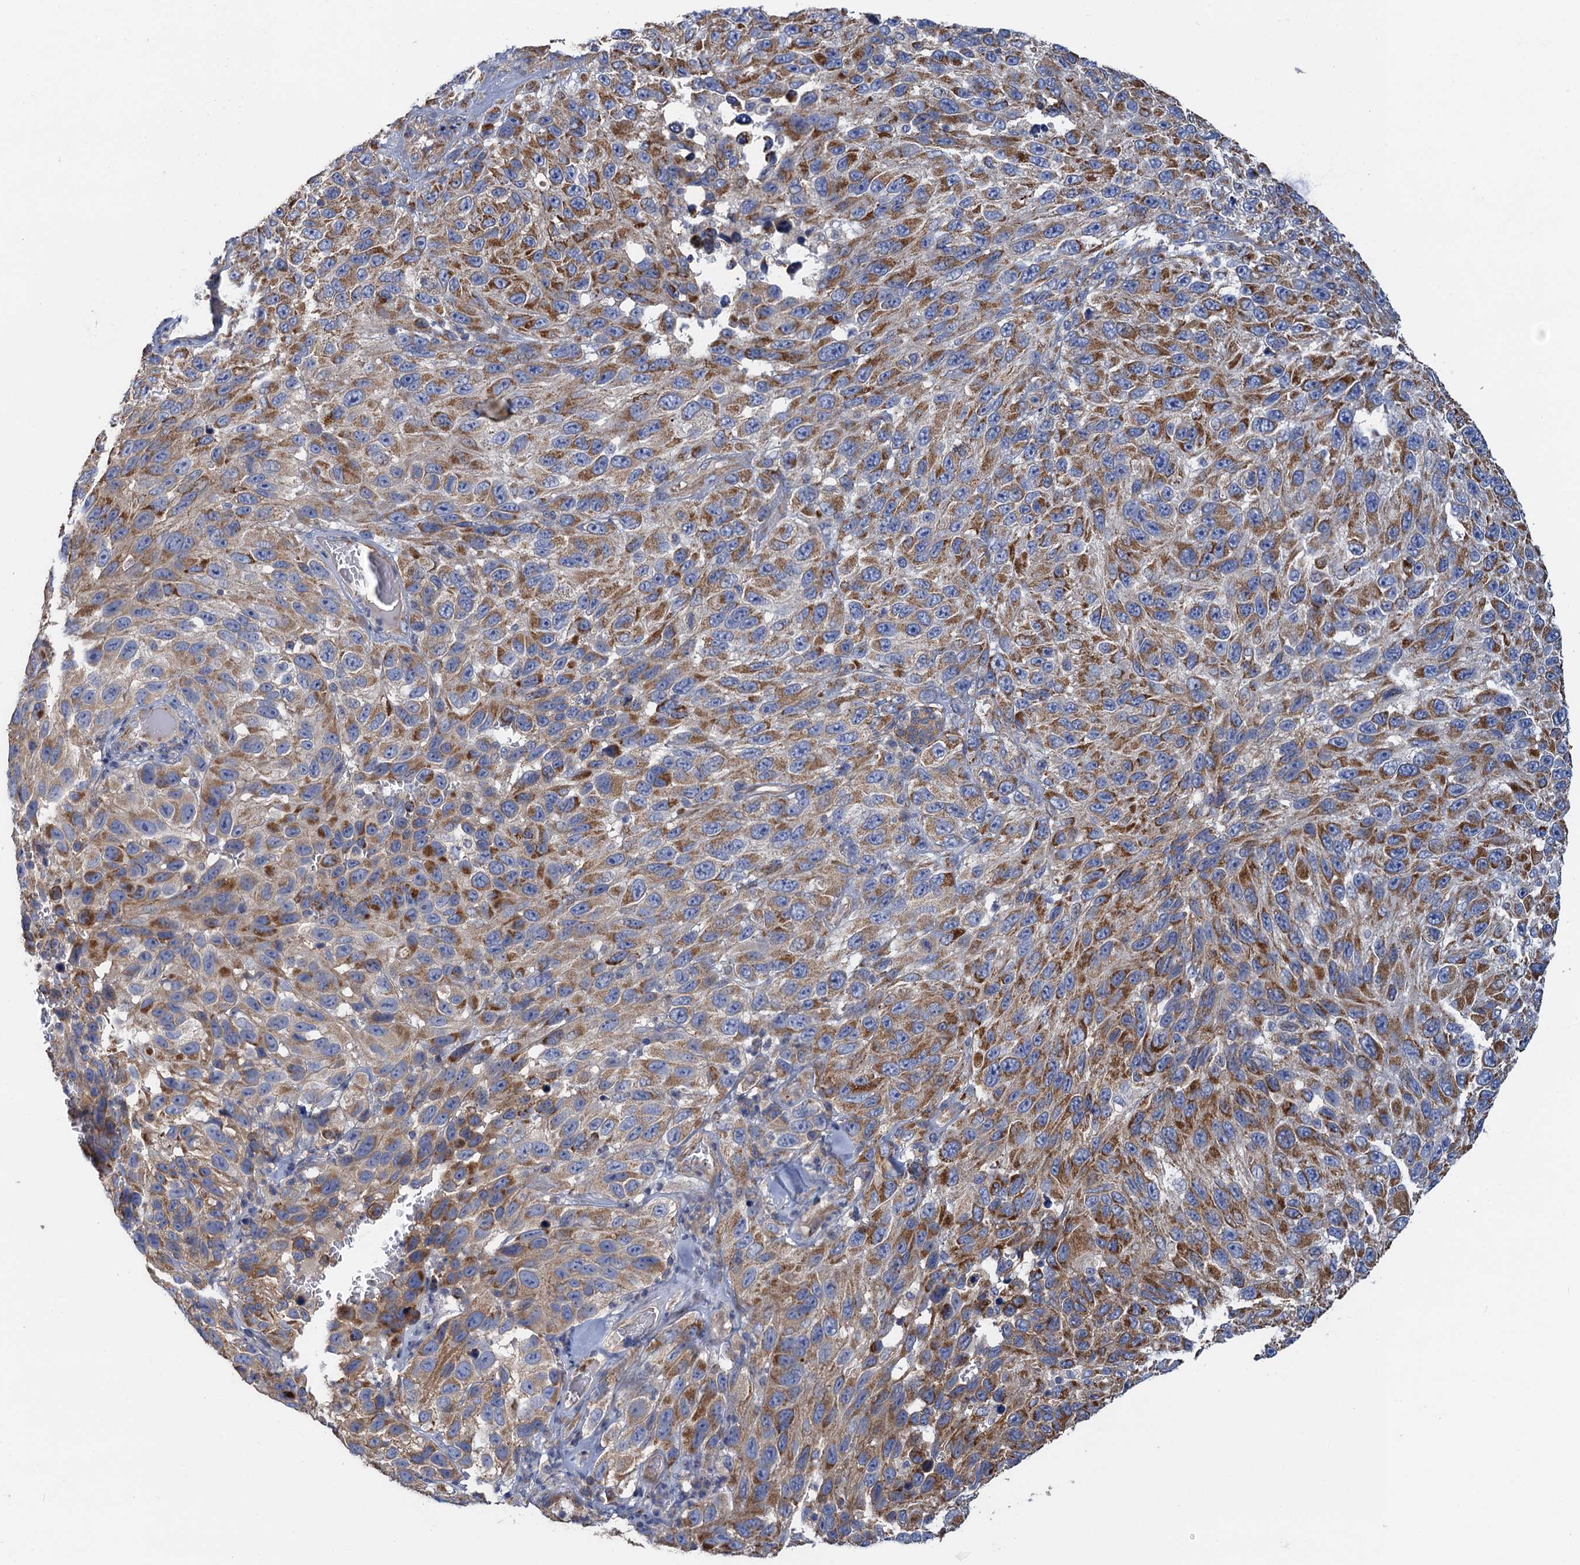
{"staining": {"intensity": "moderate", "quantity": ">75%", "location": "cytoplasmic/membranous"}, "tissue": "melanoma", "cell_type": "Tumor cells", "image_type": "cancer", "snomed": [{"axis": "morphology", "description": "Malignant melanoma, NOS"}, {"axis": "topography", "description": "Skin"}], "caption": "Human melanoma stained with a brown dye displays moderate cytoplasmic/membranous positive staining in approximately >75% of tumor cells.", "gene": "GCSH", "patient": {"sex": "female", "age": 96}}